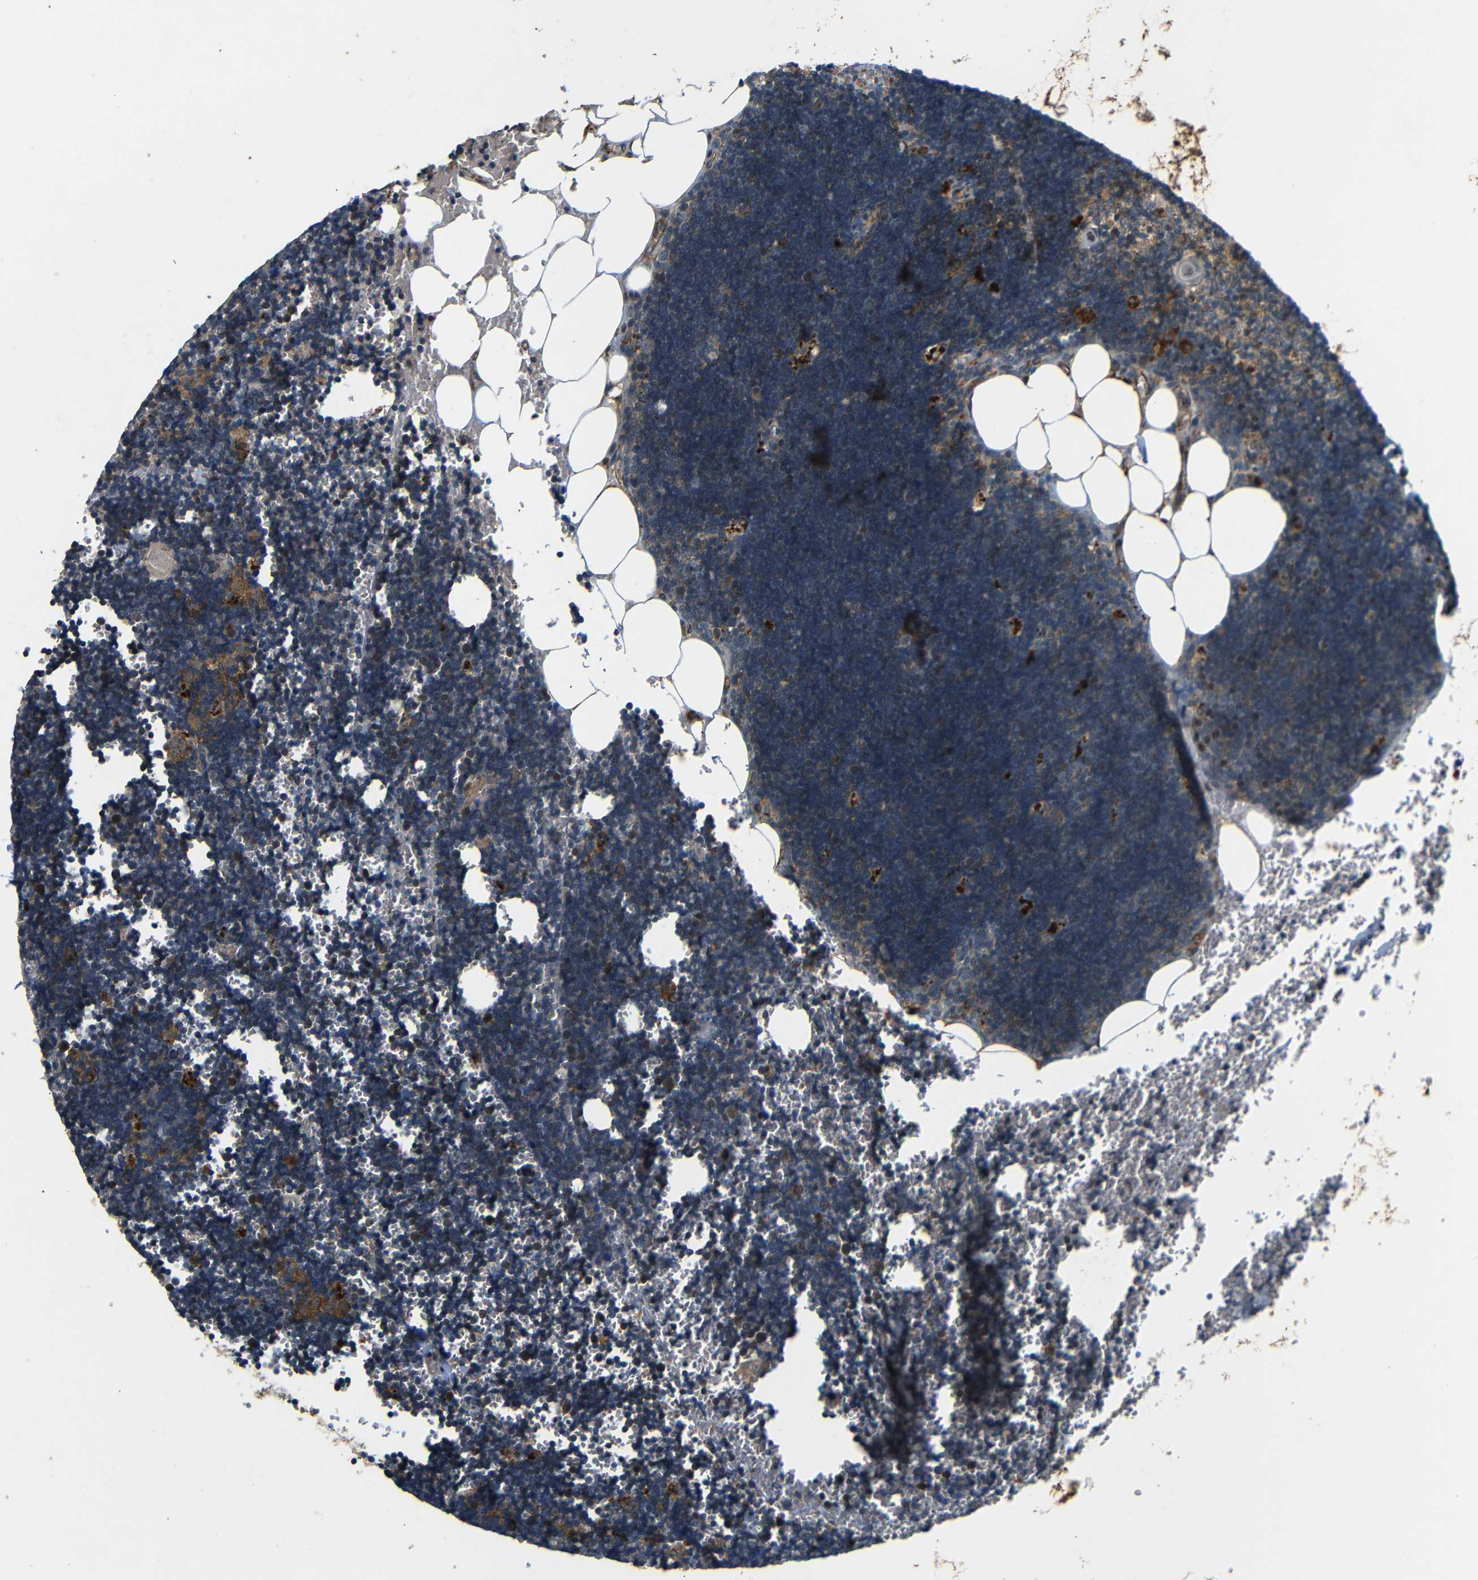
{"staining": {"intensity": "weak", "quantity": ">75%", "location": "cytoplasmic/membranous"}, "tissue": "lymph node", "cell_type": "Germinal center cells", "image_type": "normal", "snomed": [{"axis": "morphology", "description": "Normal tissue, NOS"}, {"axis": "topography", "description": "Lymph node"}], "caption": "The micrograph shows staining of benign lymph node, revealing weak cytoplasmic/membranous protein staining (brown color) within germinal center cells.", "gene": "ATP7A", "patient": {"sex": "male", "age": 33}}